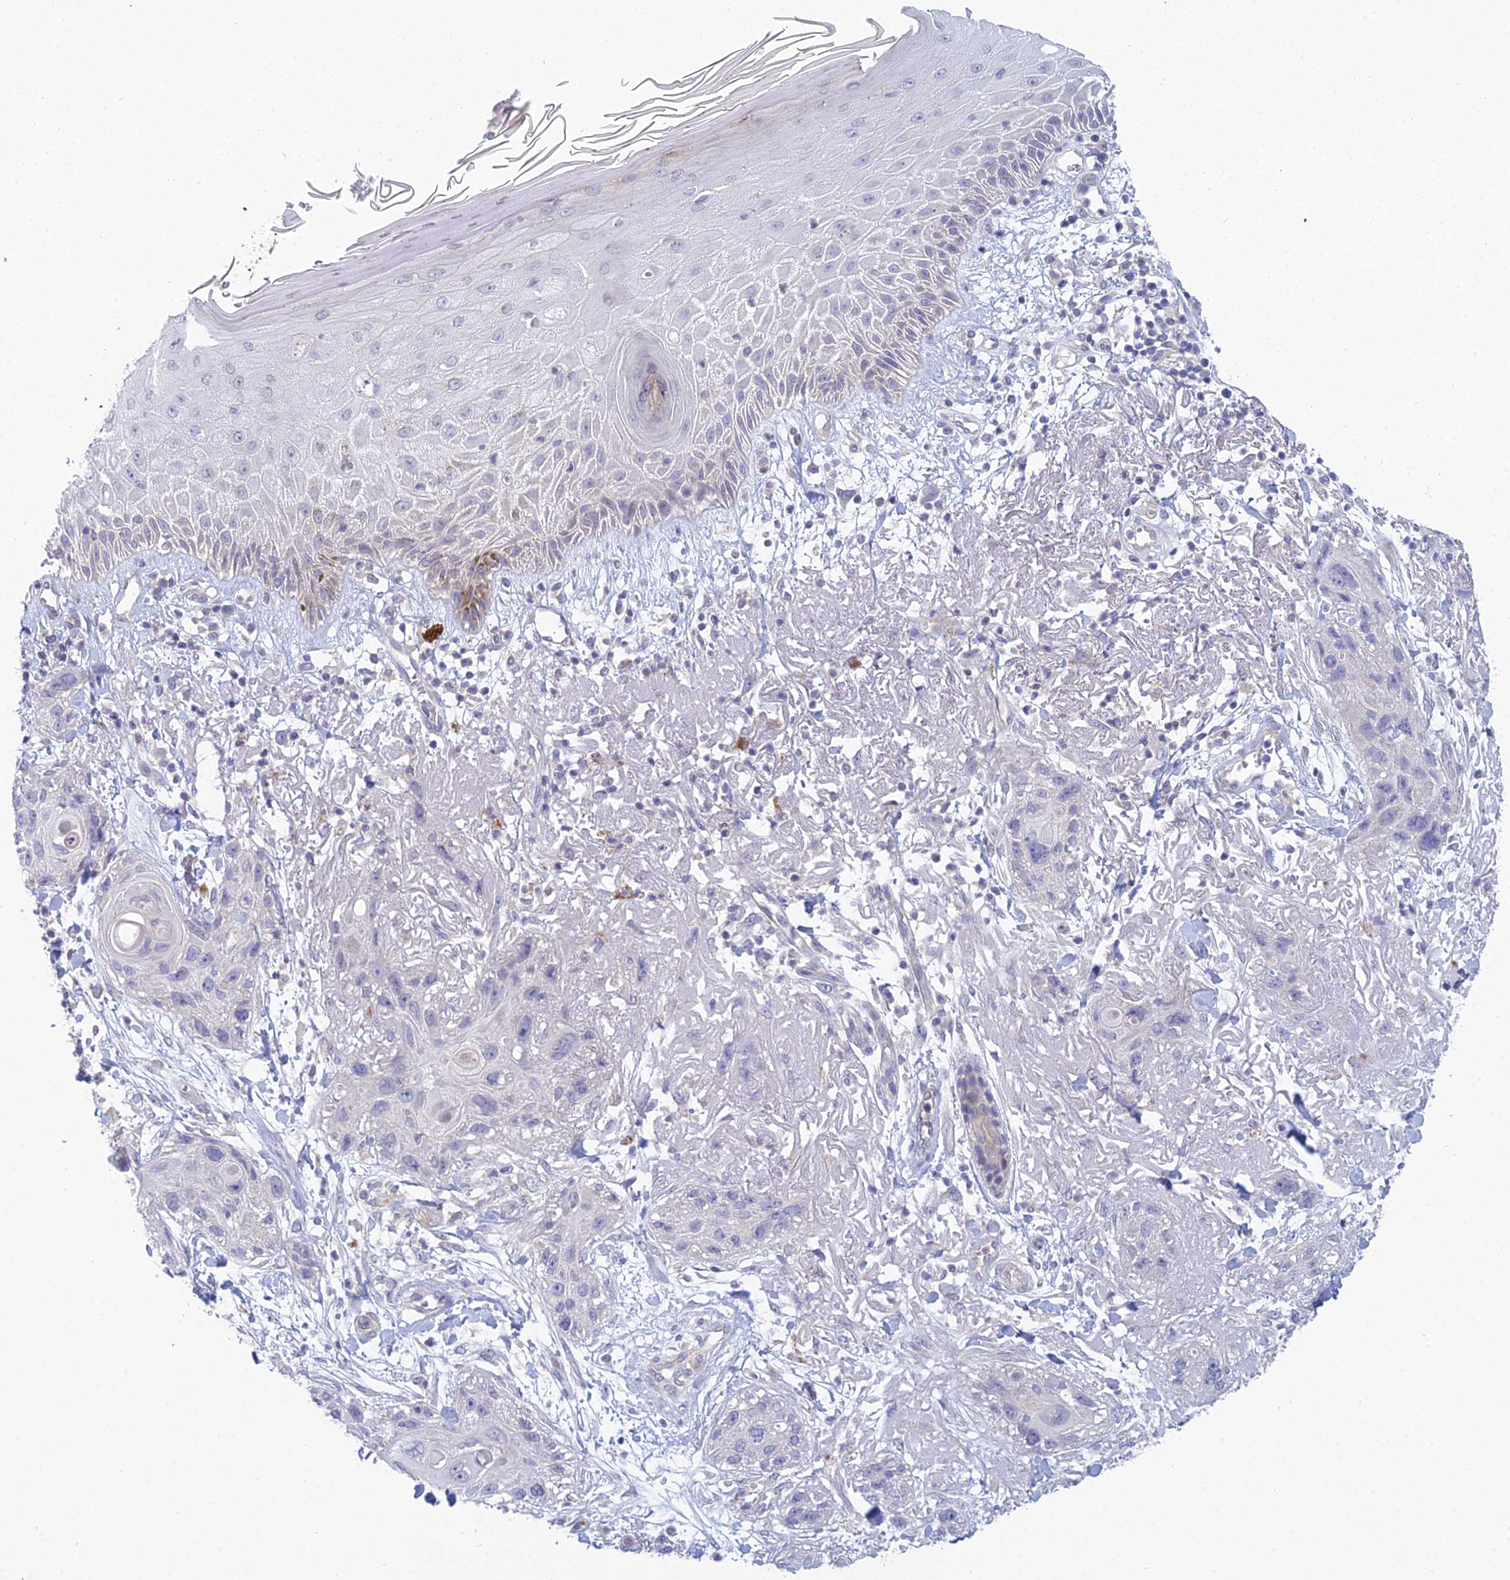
{"staining": {"intensity": "negative", "quantity": "none", "location": "none"}, "tissue": "skin cancer", "cell_type": "Tumor cells", "image_type": "cancer", "snomed": [{"axis": "morphology", "description": "Normal tissue, NOS"}, {"axis": "morphology", "description": "Squamous cell carcinoma, NOS"}, {"axis": "topography", "description": "Skin"}], "caption": "Immunohistochemistry image of neoplastic tissue: skin cancer stained with DAB (3,3'-diaminobenzidine) exhibits no significant protein staining in tumor cells.", "gene": "METTL26", "patient": {"sex": "male", "age": 72}}